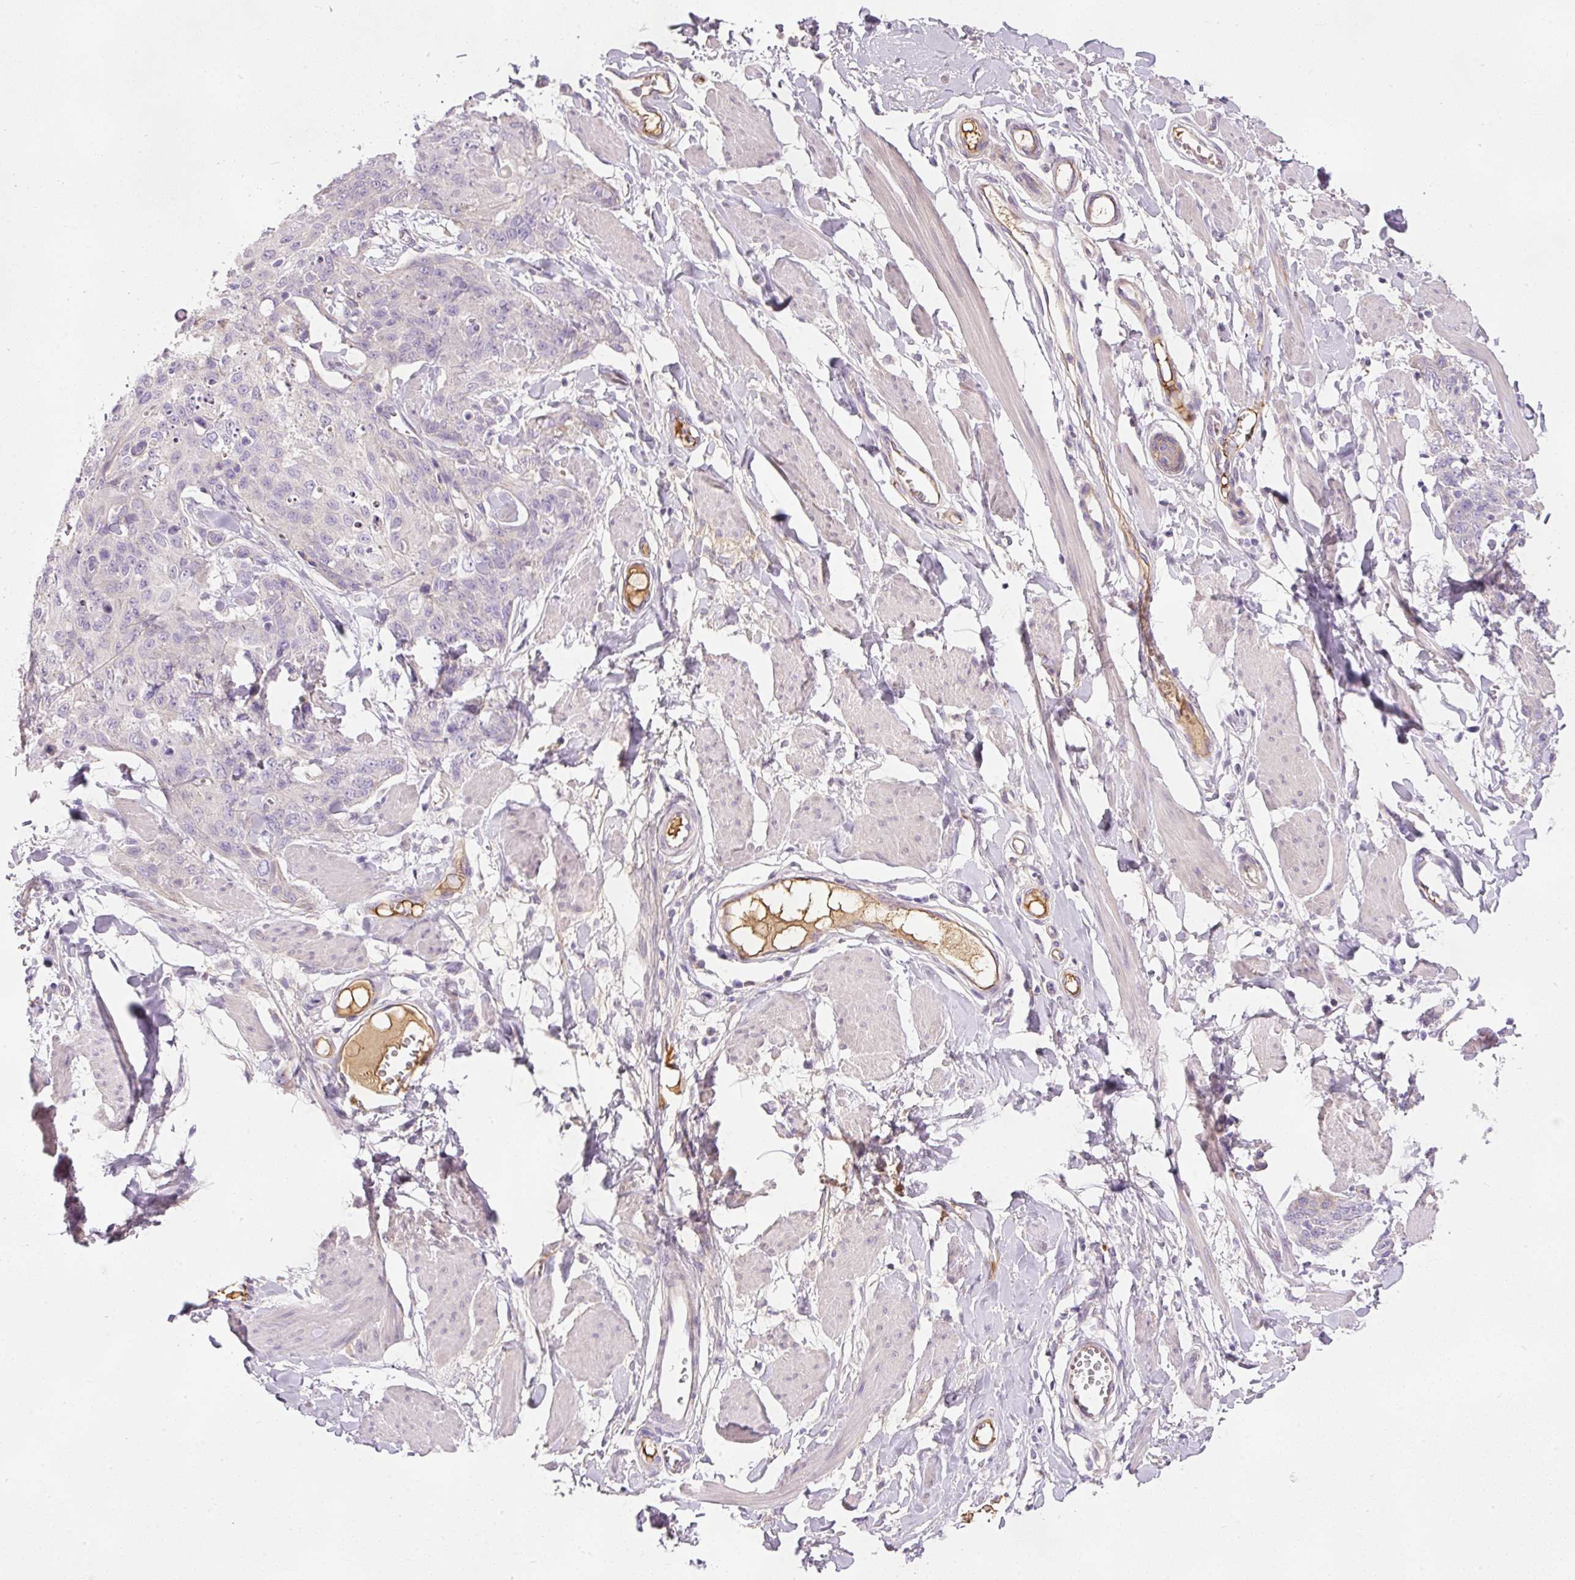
{"staining": {"intensity": "negative", "quantity": "none", "location": "none"}, "tissue": "skin cancer", "cell_type": "Tumor cells", "image_type": "cancer", "snomed": [{"axis": "morphology", "description": "Squamous cell carcinoma, NOS"}, {"axis": "topography", "description": "Skin"}, {"axis": "topography", "description": "Vulva"}], "caption": "Immunohistochemistry (IHC) histopathology image of human skin cancer stained for a protein (brown), which exhibits no staining in tumor cells. (DAB immunohistochemistry (IHC) with hematoxylin counter stain).", "gene": "KPNA5", "patient": {"sex": "female", "age": 85}}